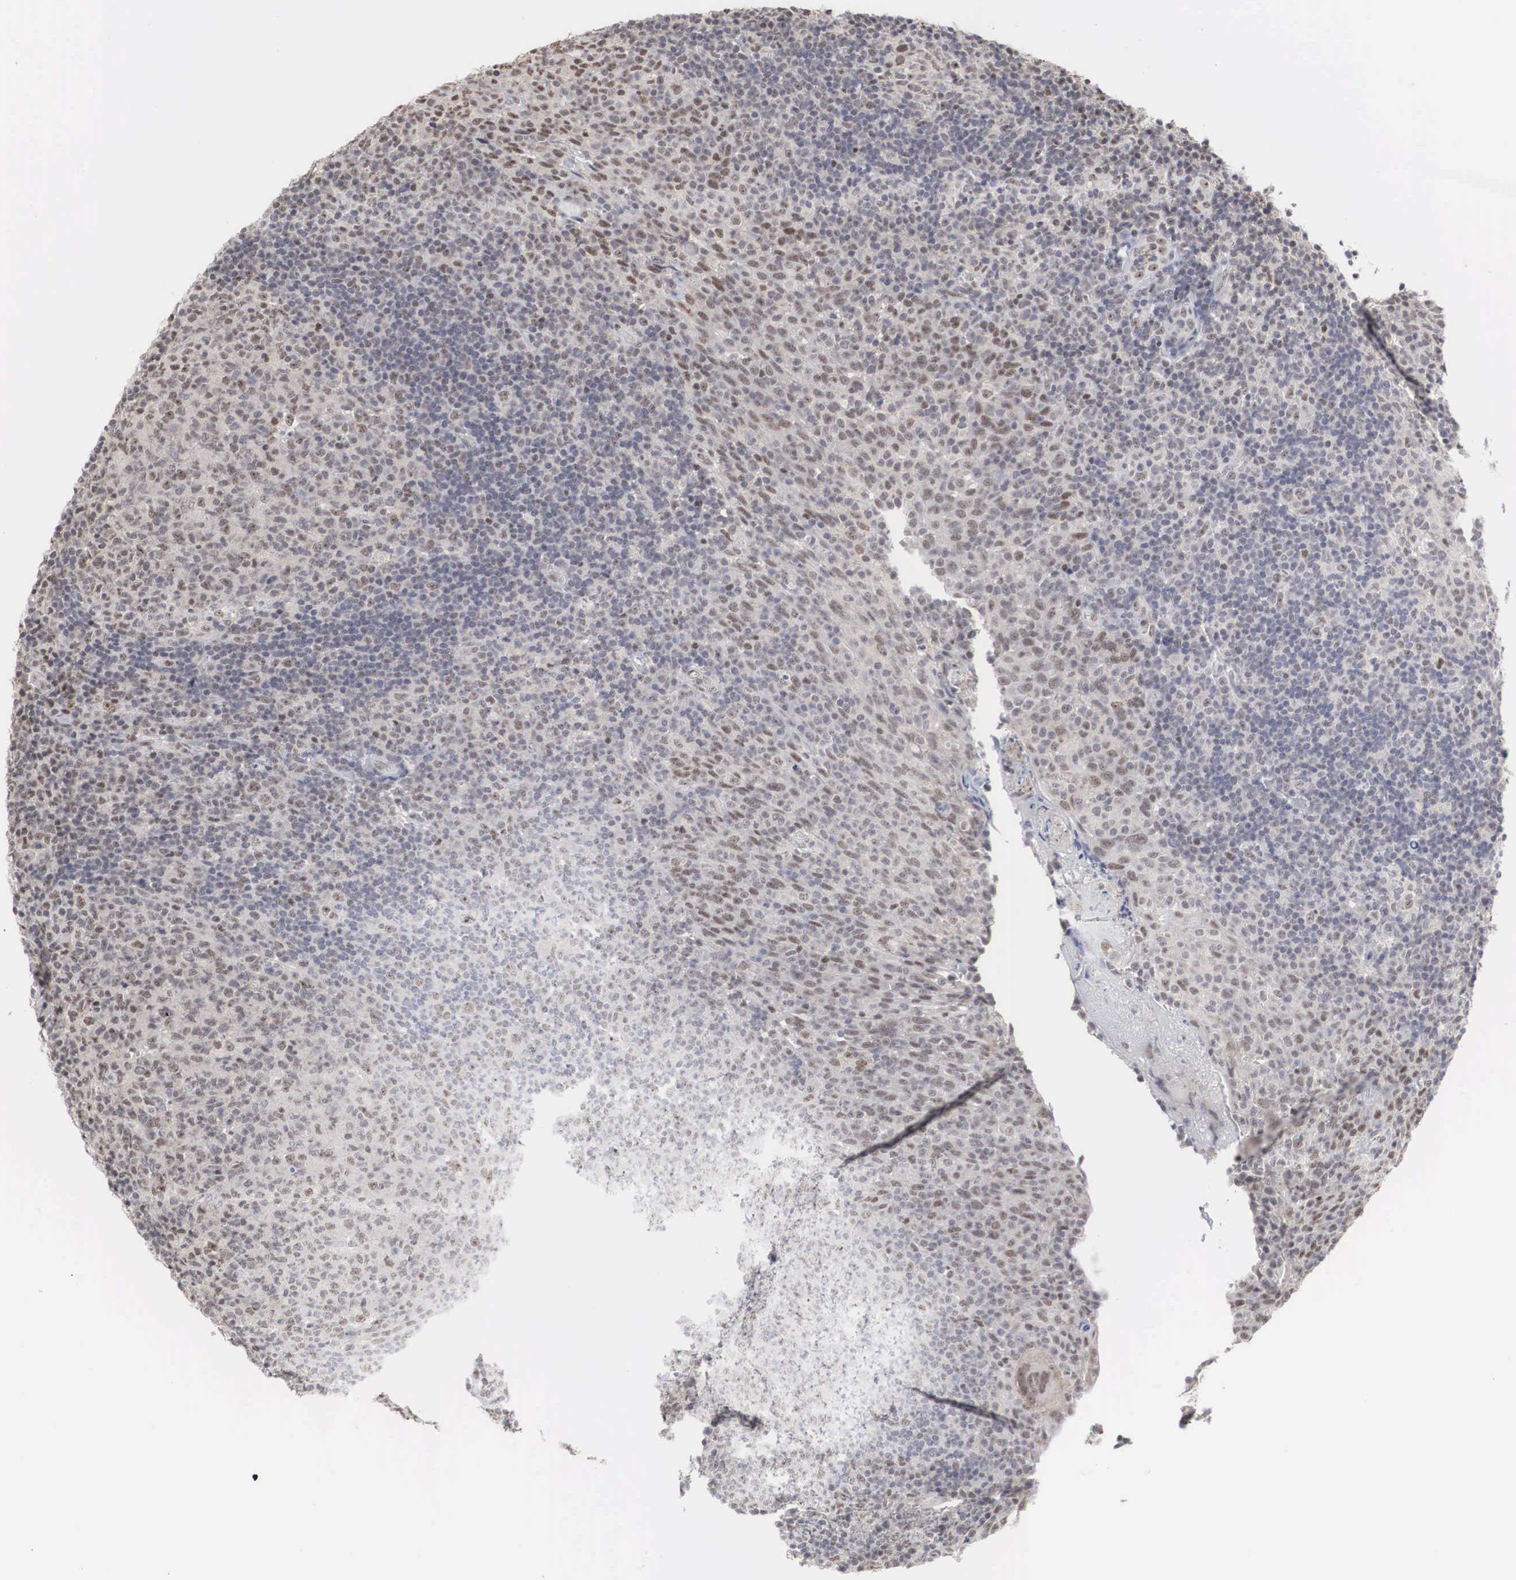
{"staining": {"intensity": "weak", "quantity": "<25%", "location": "nuclear"}, "tissue": "tonsil", "cell_type": "Germinal center cells", "image_type": "normal", "snomed": [{"axis": "morphology", "description": "Normal tissue, NOS"}, {"axis": "topography", "description": "Tonsil"}], "caption": "This is a histopathology image of immunohistochemistry staining of normal tonsil, which shows no positivity in germinal center cells.", "gene": "AUTS2", "patient": {"sex": "female", "age": 3}}